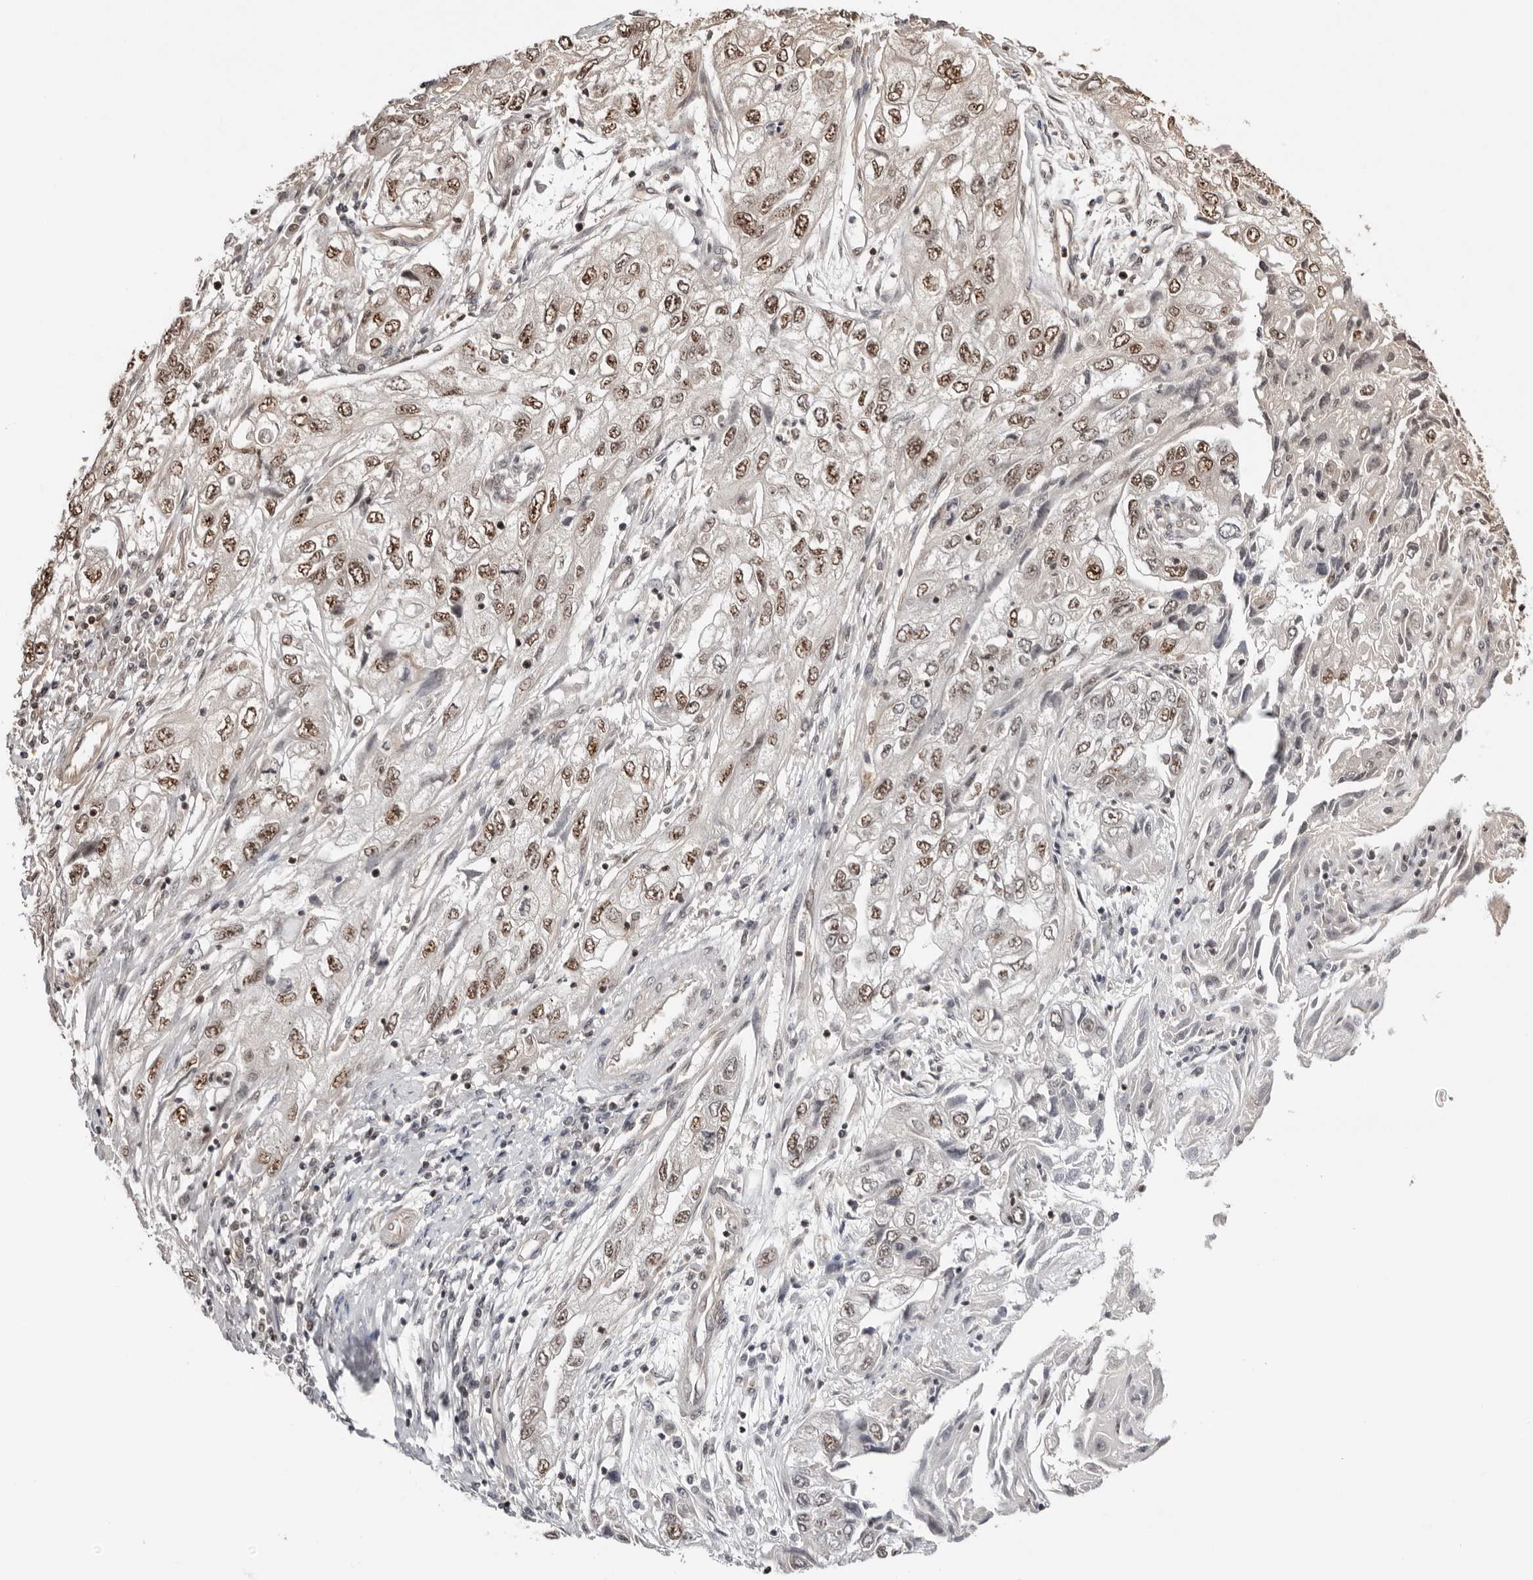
{"staining": {"intensity": "moderate", "quantity": "25%-75%", "location": "nuclear"}, "tissue": "endometrial cancer", "cell_type": "Tumor cells", "image_type": "cancer", "snomed": [{"axis": "morphology", "description": "Adenocarcinoma, NOS"}, {"axis": "topography", "description": "Endometrium"}], "caption": "This is a photomicrograph of IHC staining of endometrial cancer, which shows moderate staining in the nuclear of tumor cells.", "gene": "SDE2", "patient": {"sex": "female", "age": 49}}